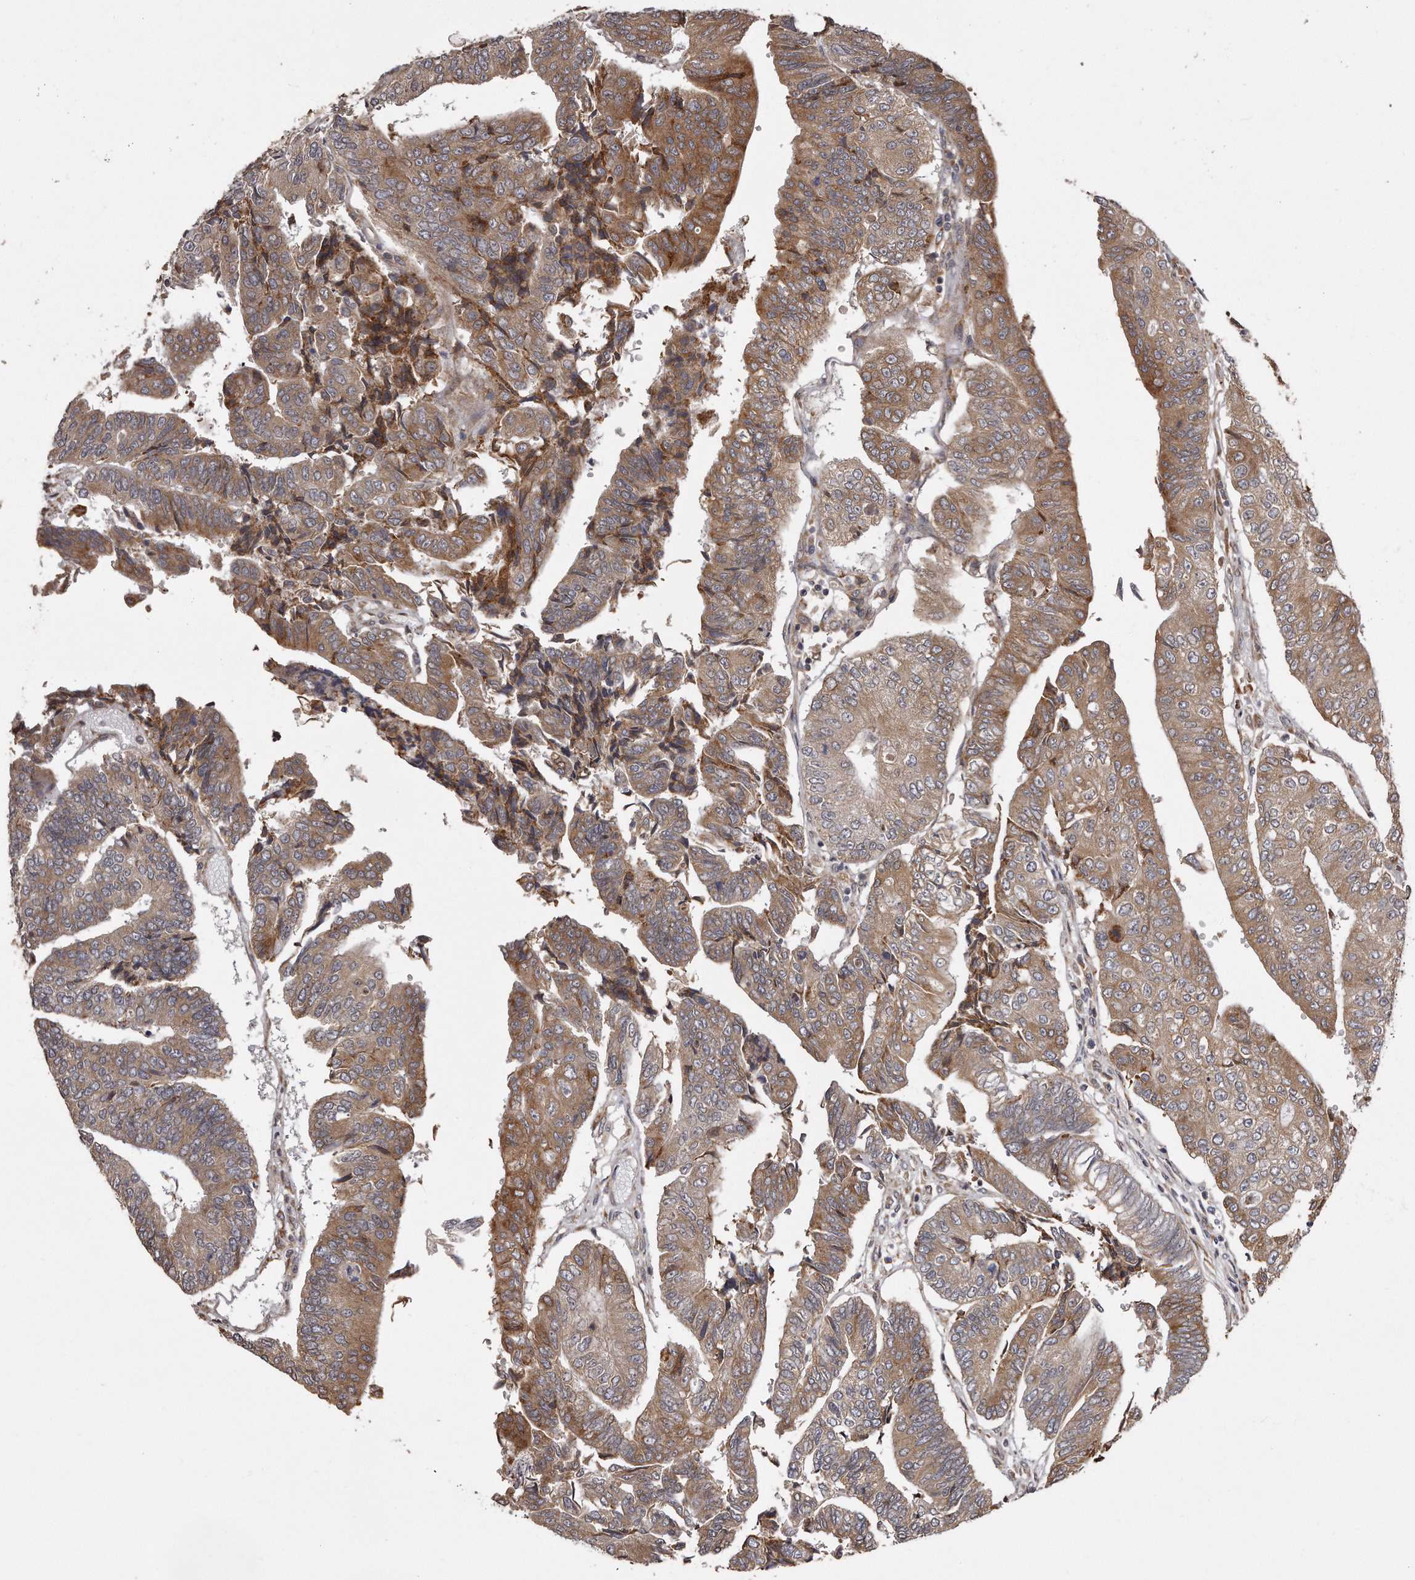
{"staining": {"intensity": "moderate", "quantity": ">75%", "location": "cytoplasmic/membranous"}, "tissue": "colorectal cancer", "cell_type": "Tumor cells", "image_type": "cancer", "snomed": [{"axis": "morphology", "description": "Adenocarcinoma, NOS"}, {"axis": "topography", "description": "Colon"}], "caption": "A brown stain labels moderate cytoplasmic/membranous expression of a protein in human colorectal adenocarcinoma tumor cells.", "gene": "TRAPPC14", "patient": {"sex": "female", "age": 67}}